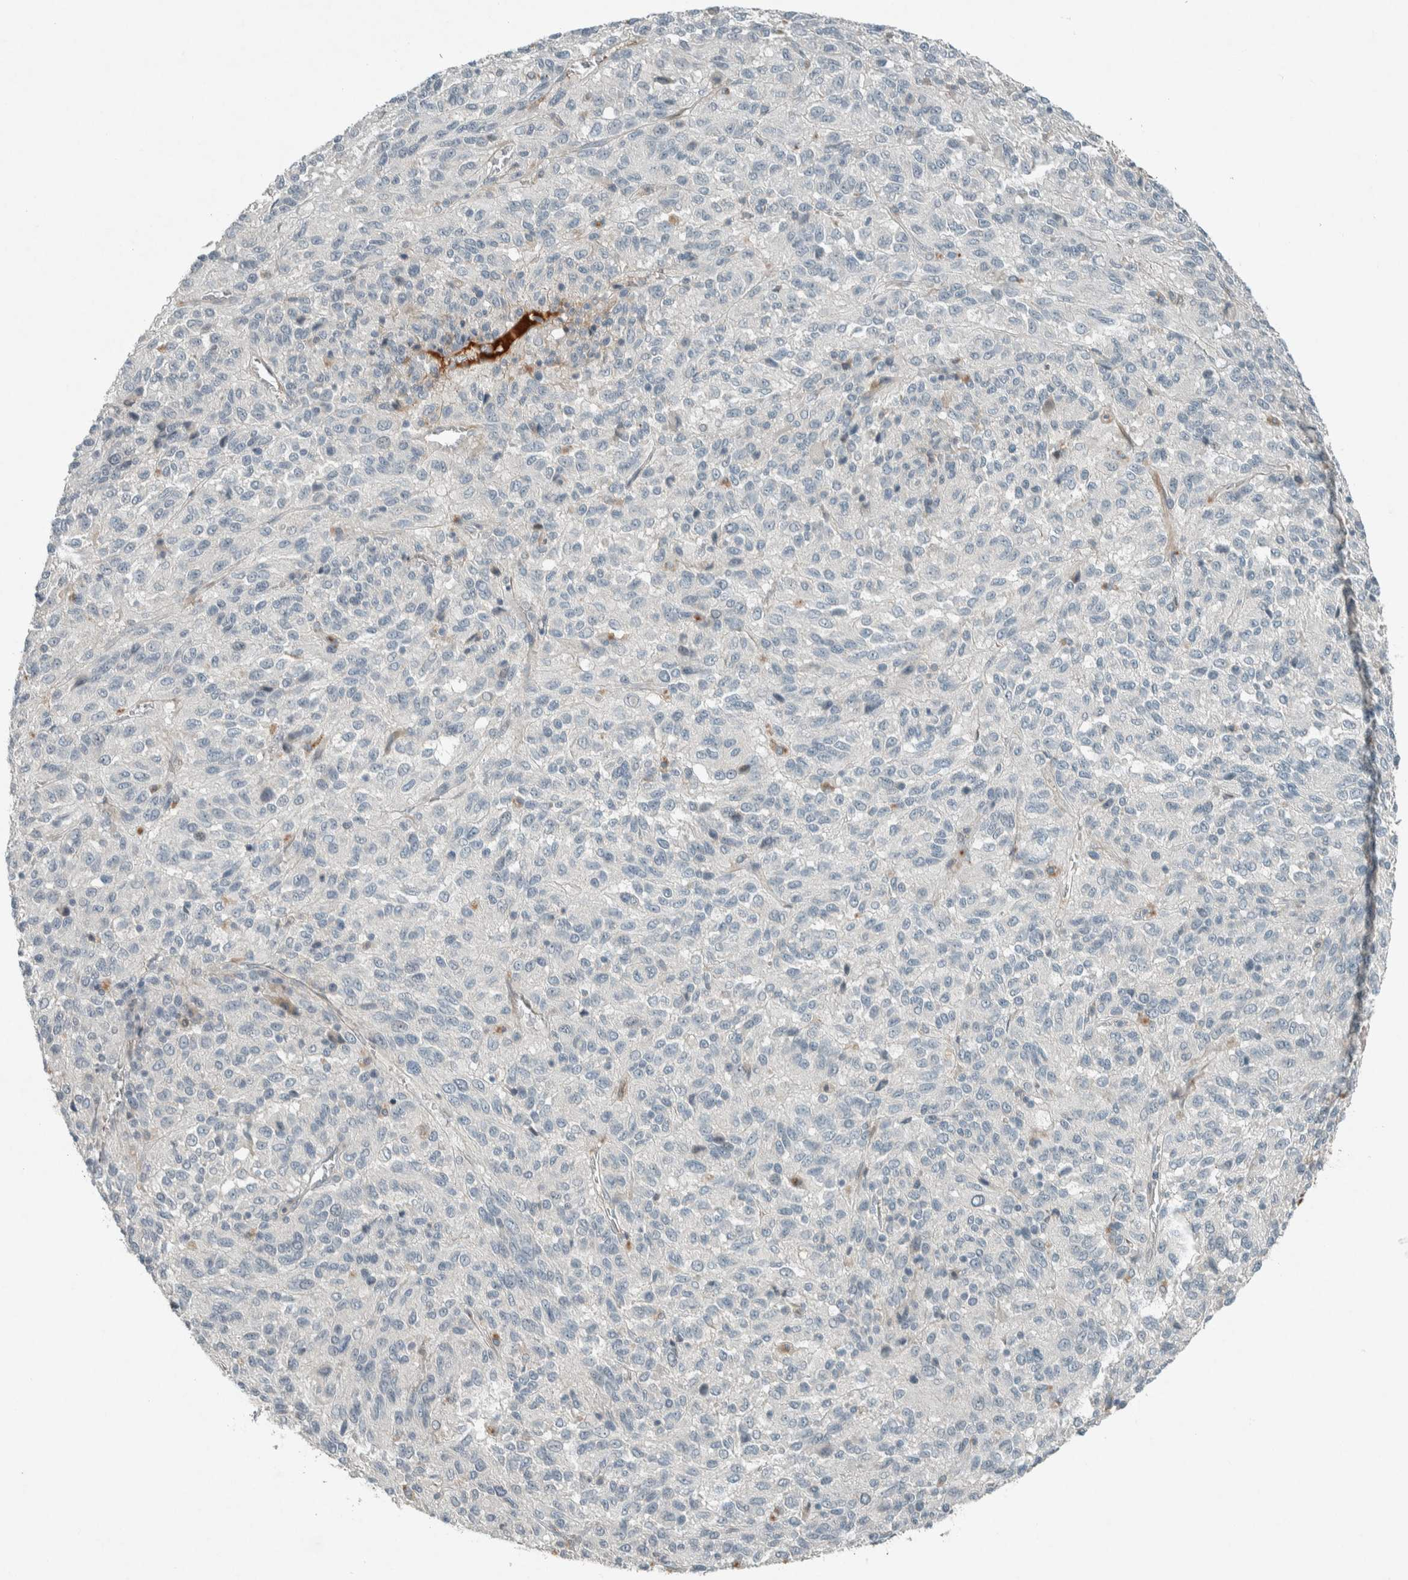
{"staining": {"intensity": "negative", "quantity": "none", "location": "none"}, "tissue": "melanoma", "cell_type": "Tumor cells", "image_type": "cancer", "snomed": [{"axis": "morphology", "description": "Malignant melanoma, Metastatic site"}, {"axis": "topography", "description": "Lung"}], "caption": "Tumor cells show no significant positivity in malignant melanoma (metastatic site).", "gene": "CERCAM", "patient": {"sex": "male", "age": 64}}